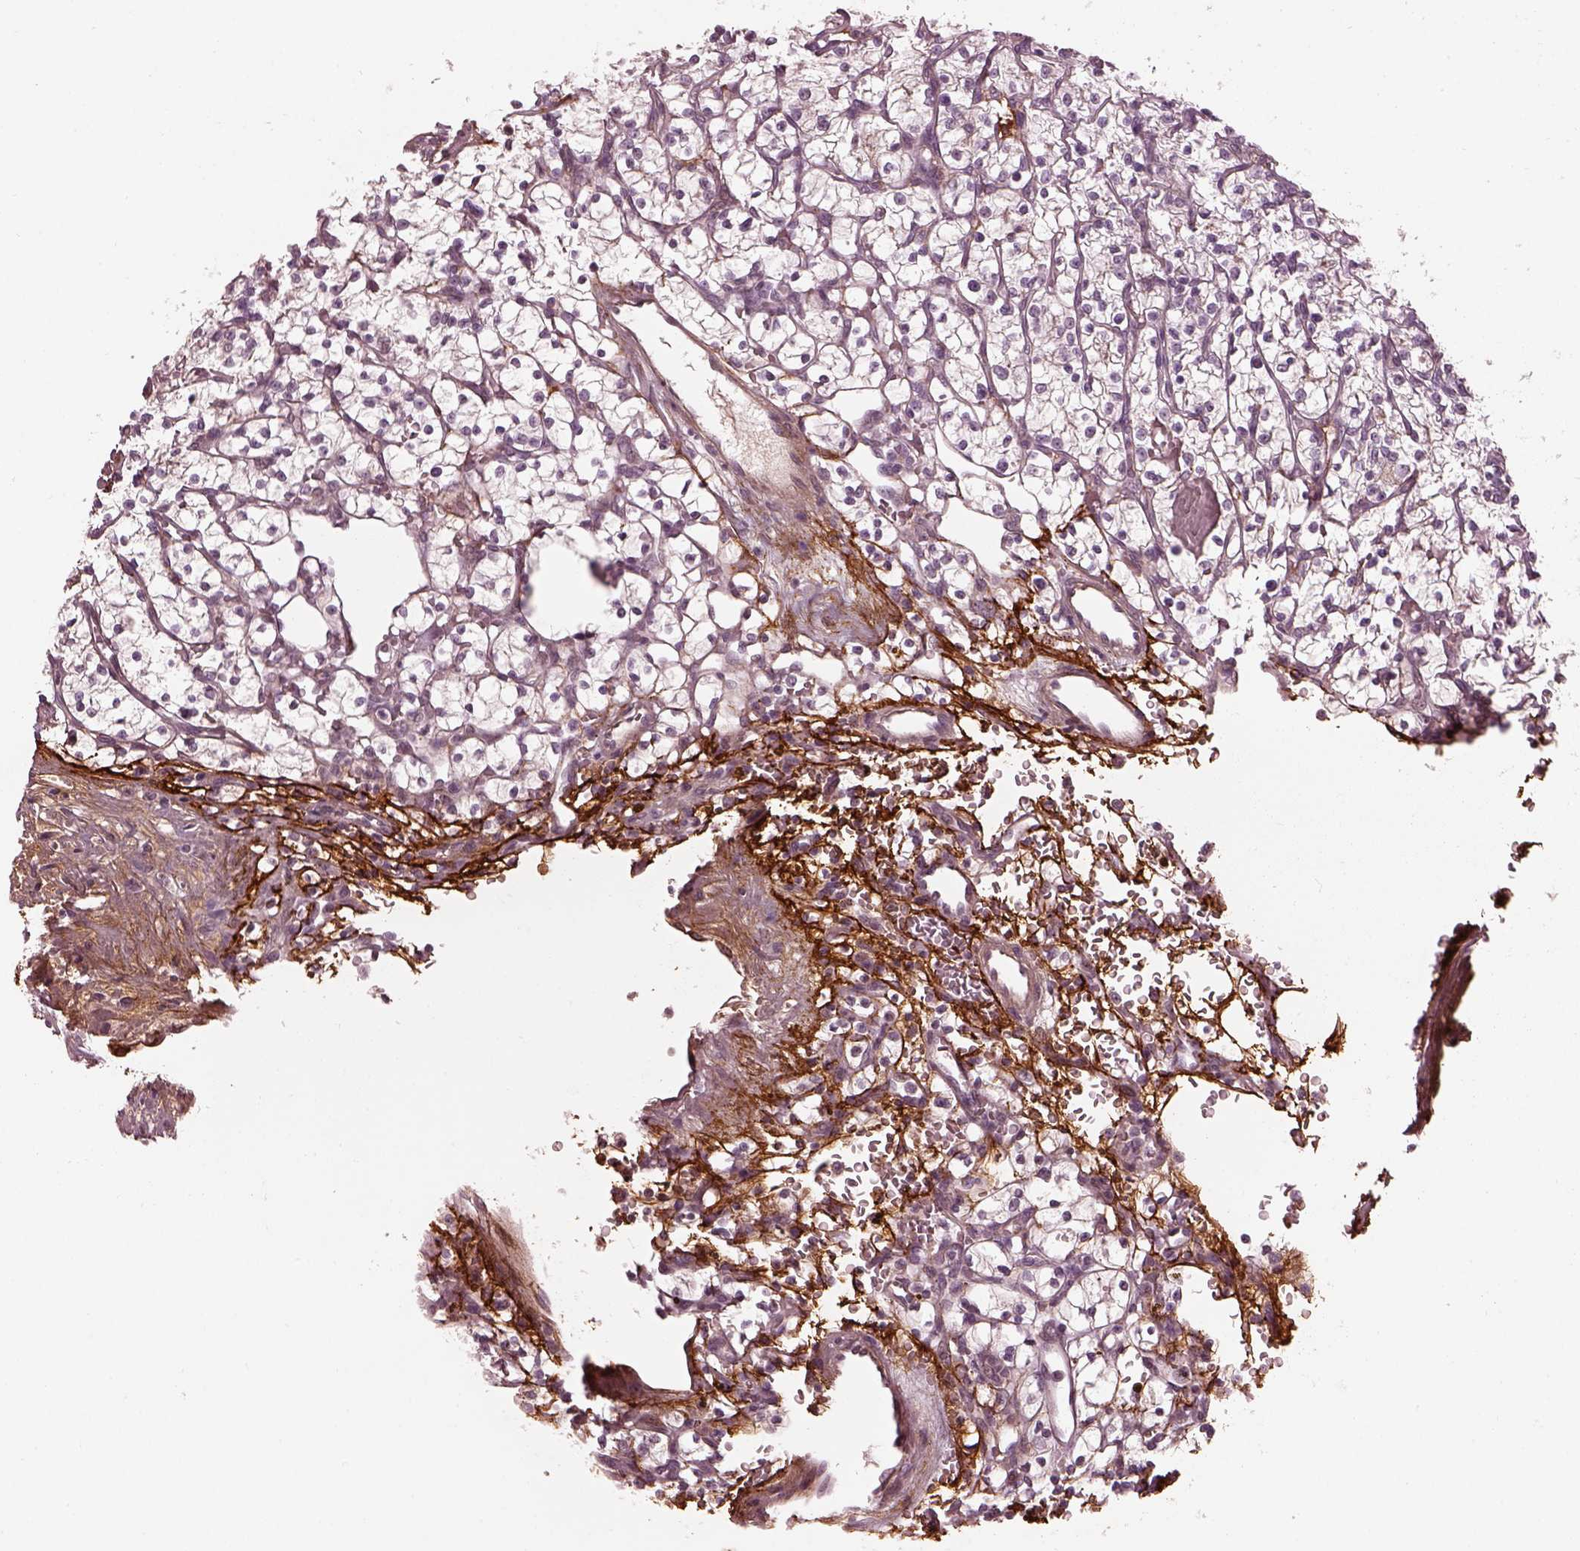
{"staining": {"intensity": "negative", "quantity": "none", "location": "none"}, "tissue": "renal cancer", "cell_type": "Tumor cells", "image_type": "cancer", "snomed": [{"axis": "morphology", "description": "Adenocarcinoma, NOS"}, {"axis": "topography", "description": "Kidney"}], "caption": "Immunohistochemistry (IHC) micrograph of neoplastic tissue: renal cancer stained with DAB (3,3'-diaminobenzidine) shows no significant protein expression in tumor cells.", "gene": "EFEMP1", "patient": {"sex": "female", "age": 64}}